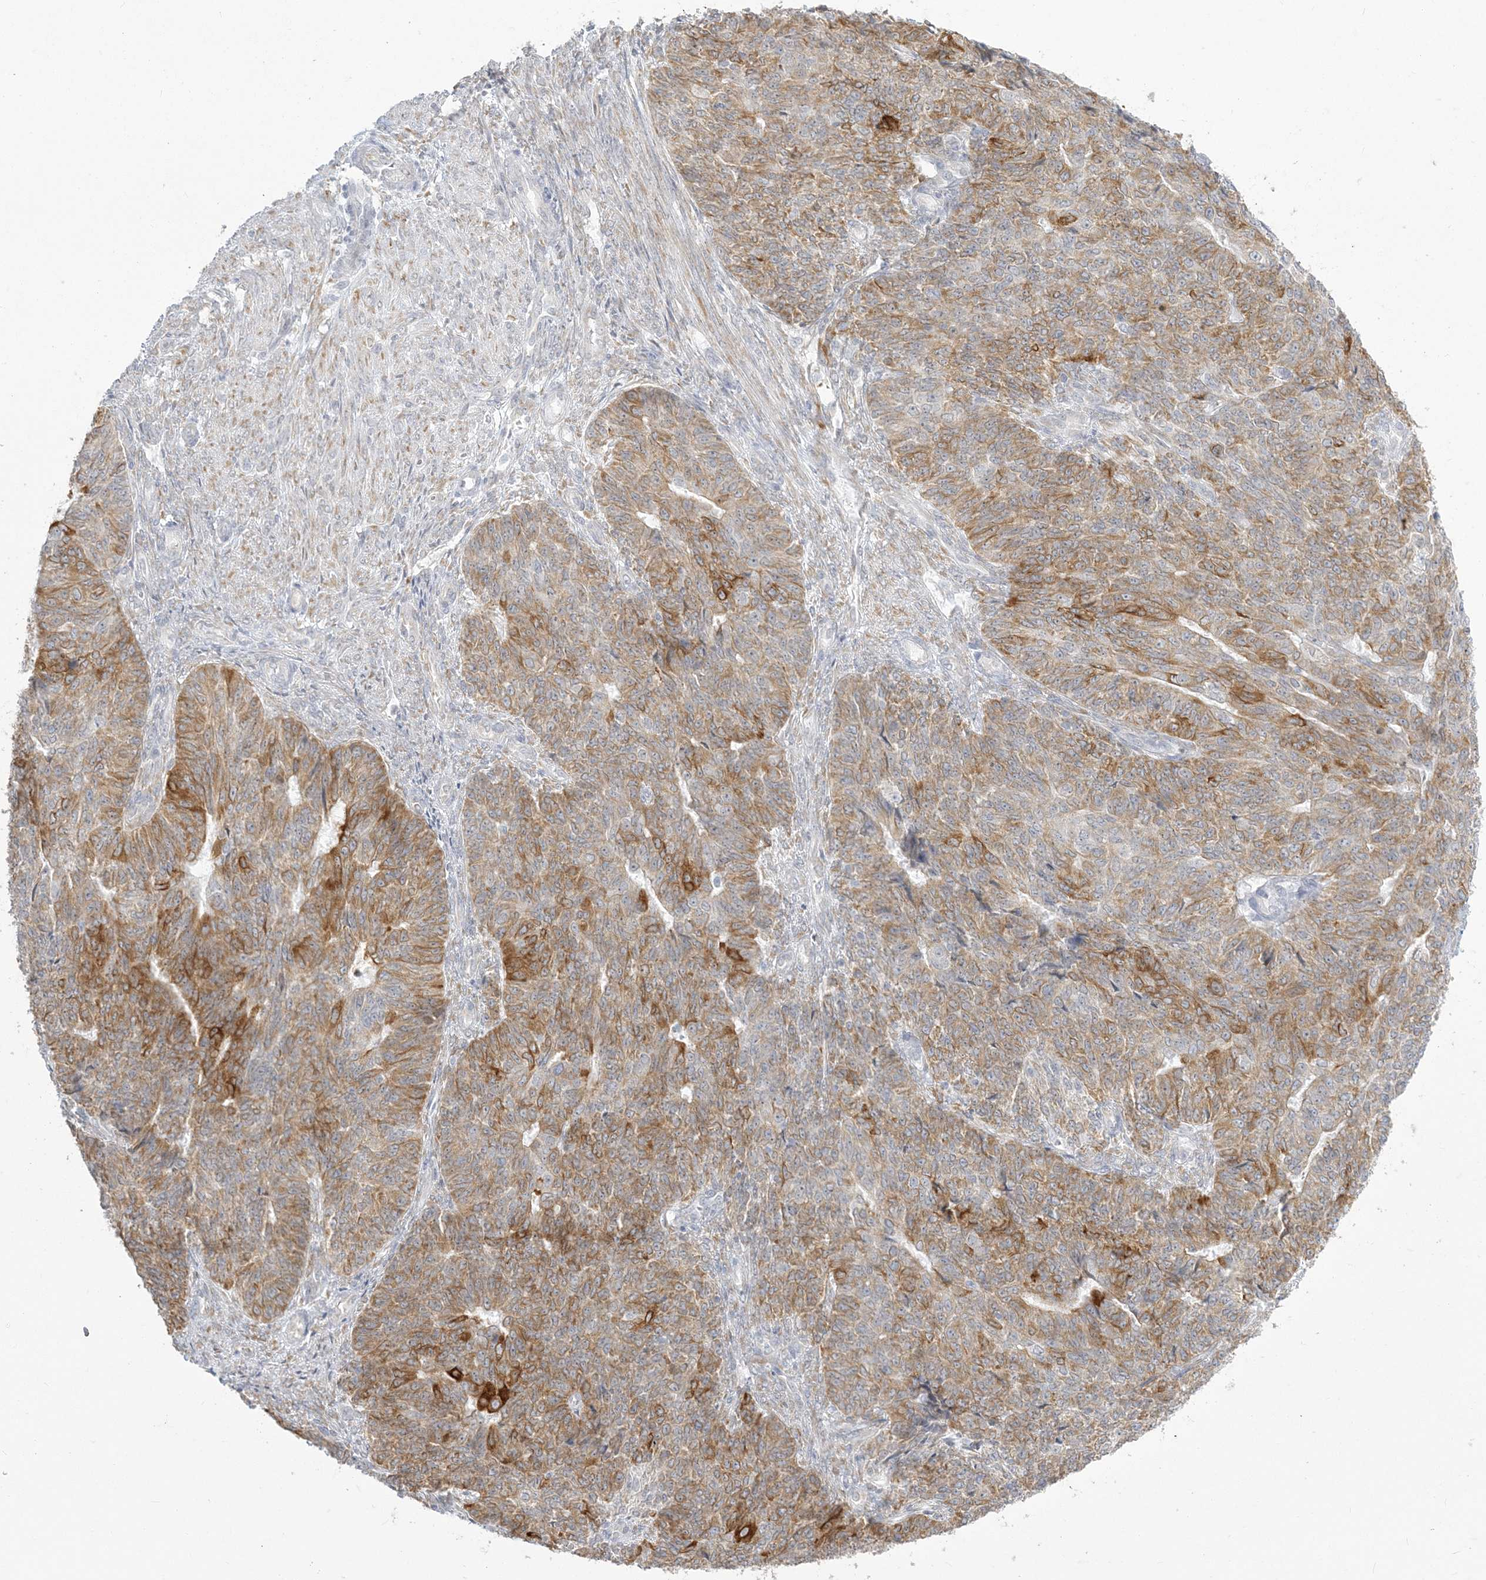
{"staining": {"intensity": "moderate", "quantity": ">75%", "location": "cytoplasmic/membranous"}, "tissue": "endometrial cancer", "cell_type": "Tumor cells", "image_type": "cancer", "snomed": [{"axis": "morphology", "description": "Adenocarcinoma, NOS"}, {"axis": "topography", "description": "Endometrium"}], "caption": "Endometrial cancer (adenocarcinoma) tissue displays moderate cytoplasmic/membranous expression in about >75% of tumor cells (IHC, brightfield microscopy, high magnification).", "gene": "ZC3H6", "patient": {"sex": "female", "age": 32}}